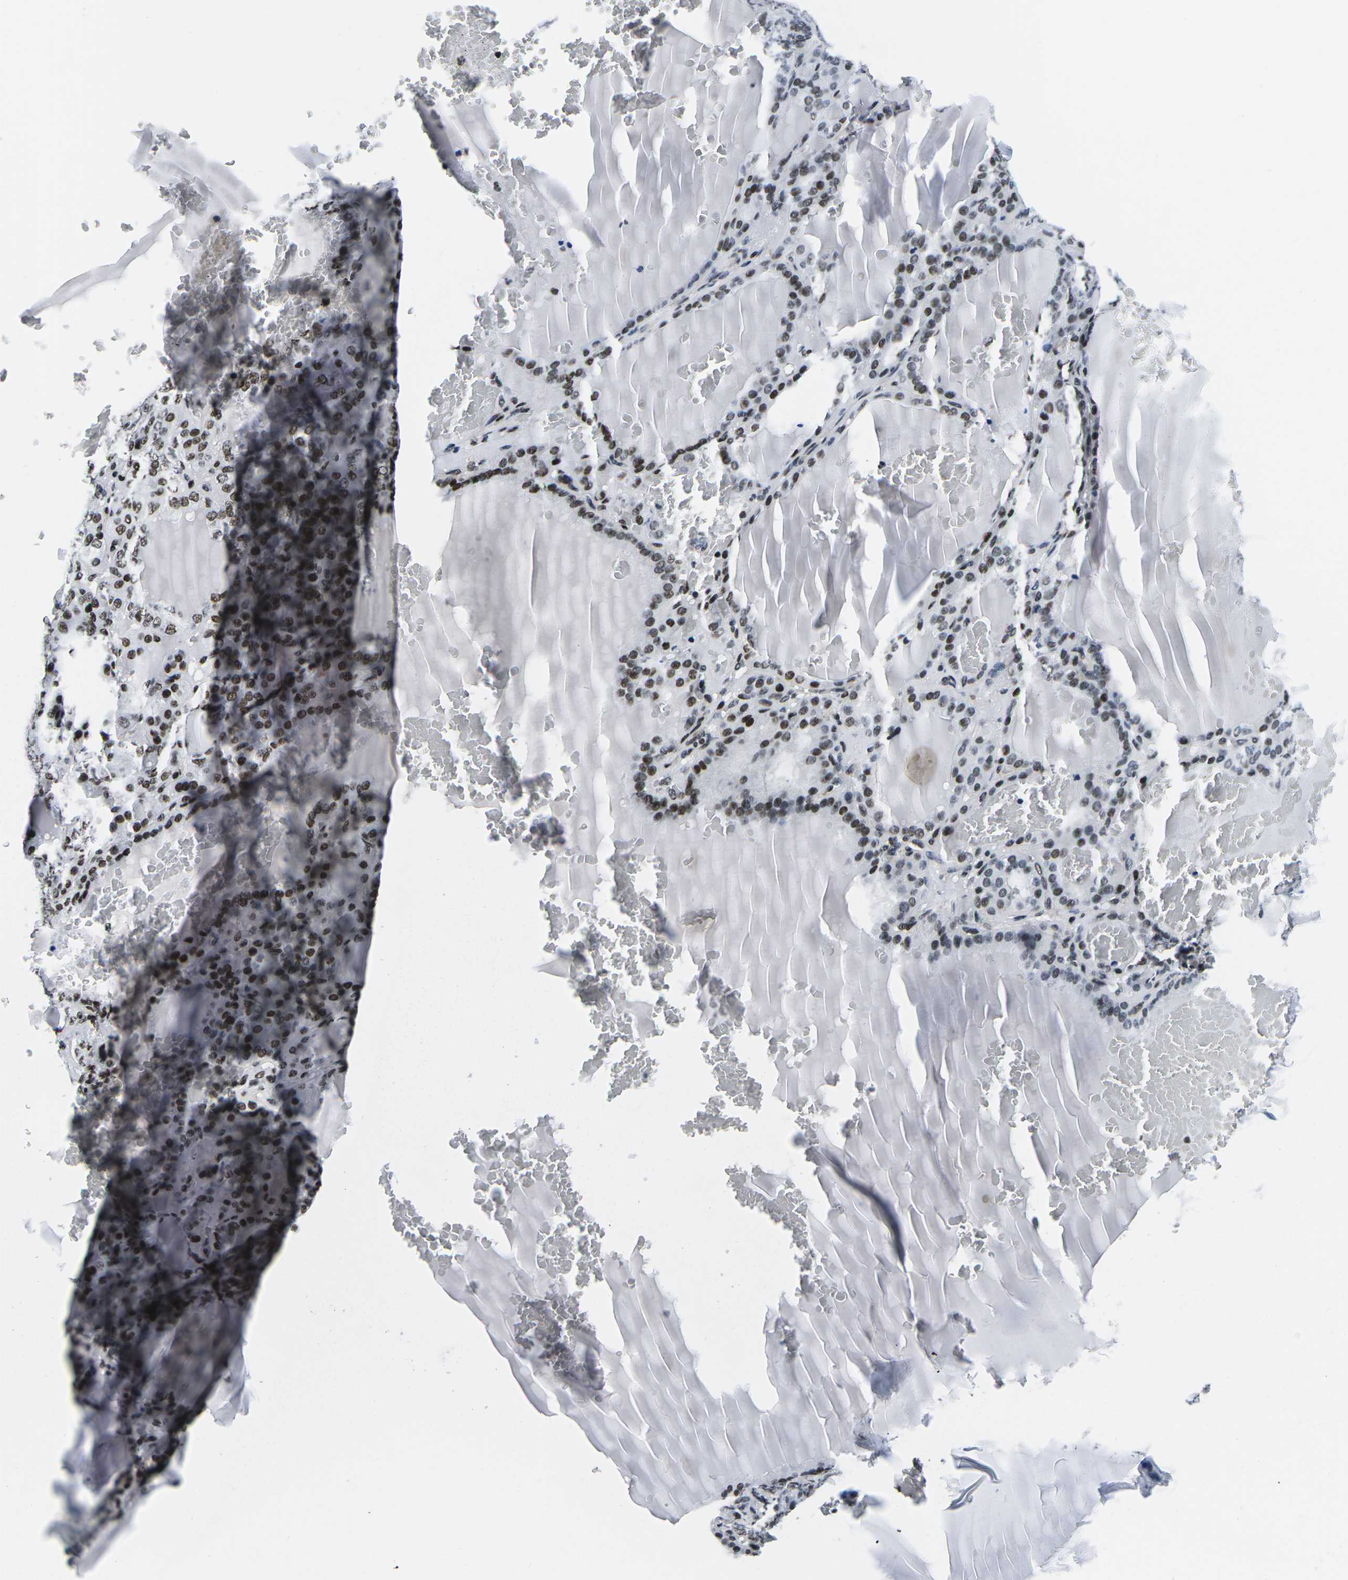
{"staining": {"intensity": "strong", "quantity": ">75%", "location": "nuclear"}, "tissue": "thyroid gland", "cell_type": "Glandular cells", "image_type": "normal", "snomed": [{"axis": "morphology", "description": "Normal tissue, NOS"}, {"axis": "topography", "description": "Thyroid gland"}], "caption": "DAB (3,3'-diaminobenzidine) immunohistochemical staining of unremarkable thyroid gland shows strong nuclear protein positivity in about >75% of glandular cells. The staining was performed using DAB (3,3'-diaminobenzidine), with brown indicating positive protein expression. Nuclei are stained blue with hematoxylin.", "gene": "ATF1", "patient": {"sex": "female", "age": 28}}